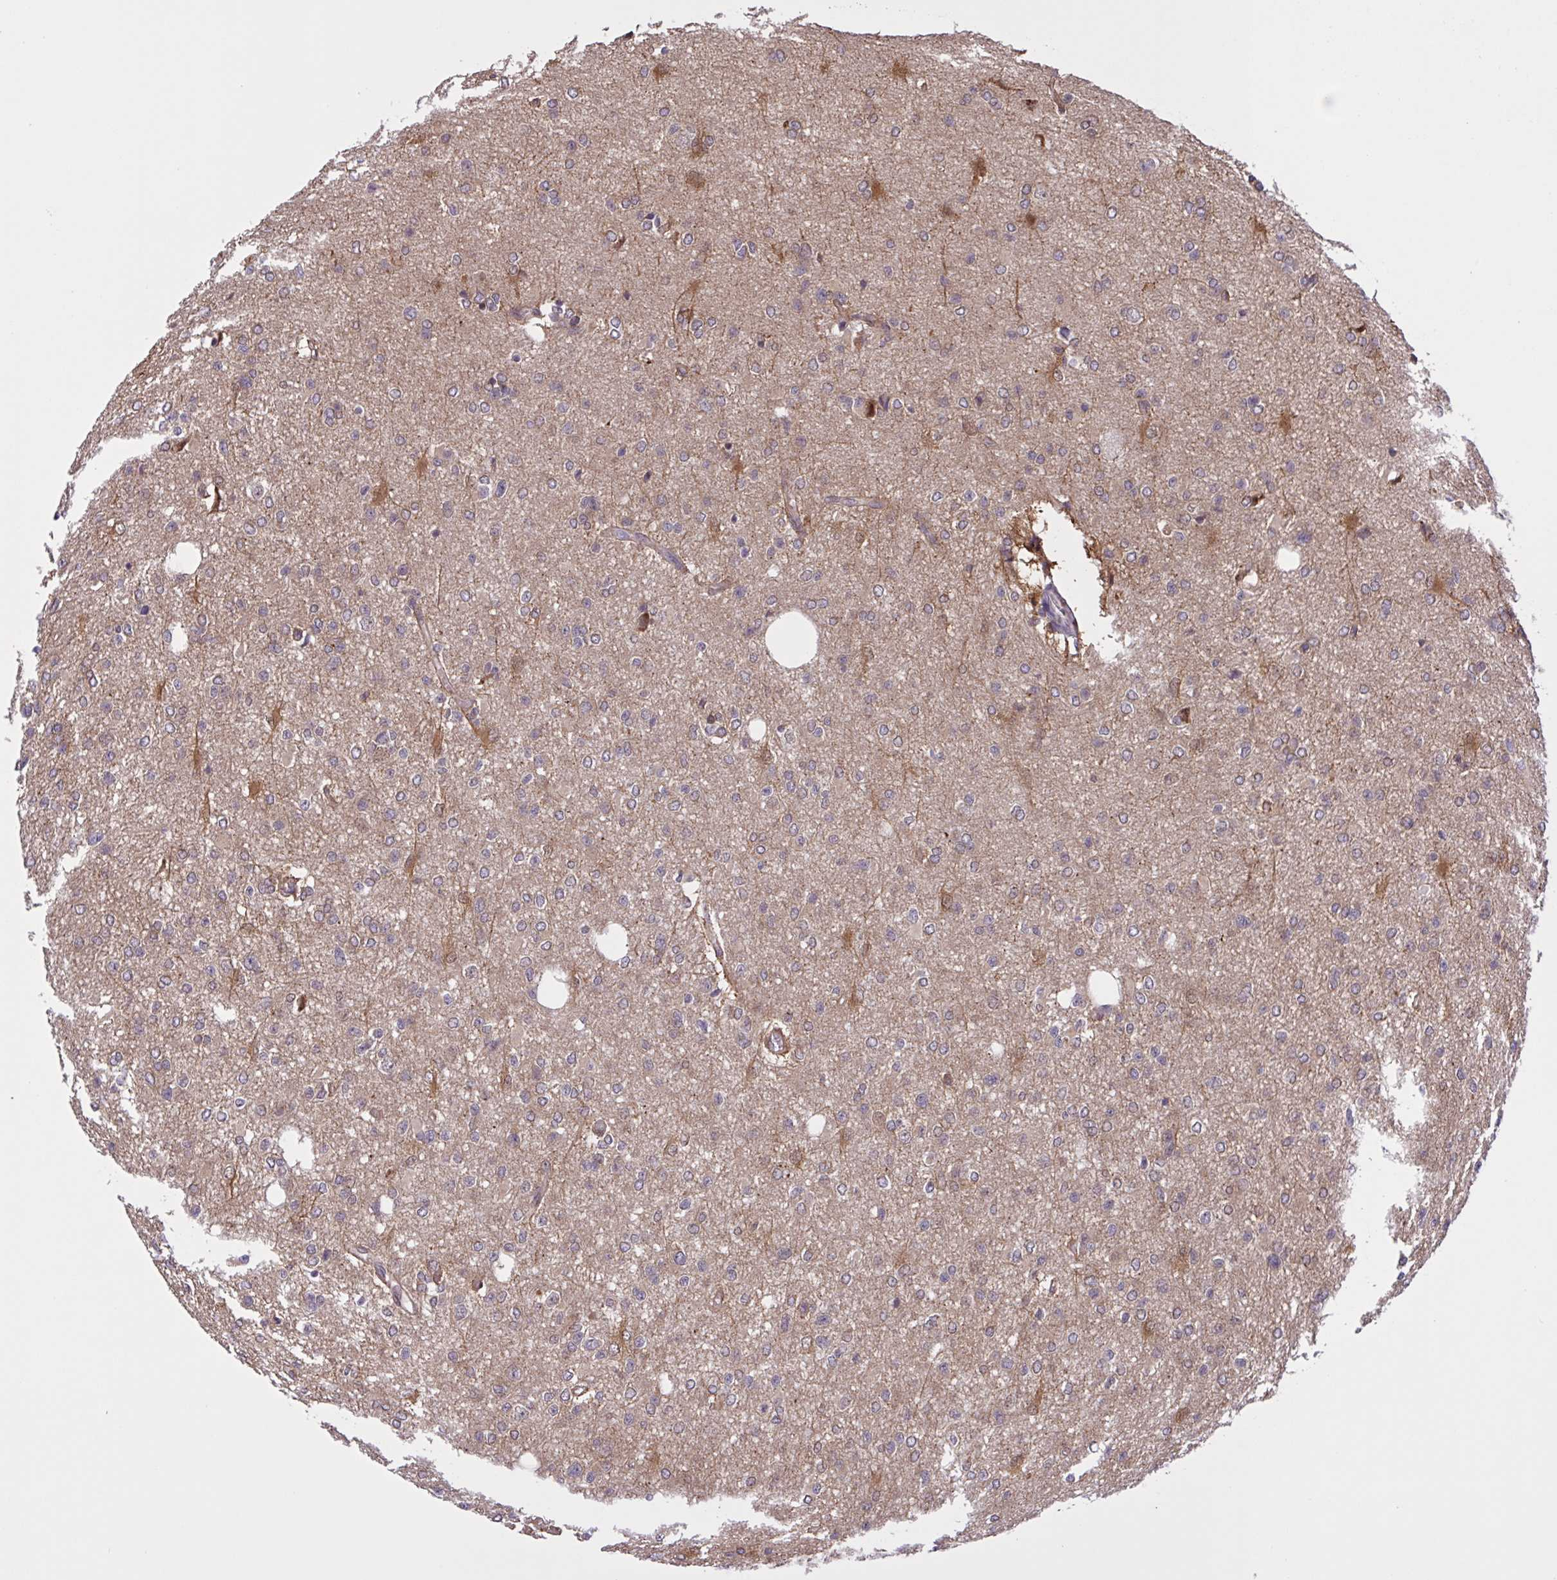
{"staining": {"intensity": "weak", "quantity": "<25%", "location": "cytoplasmic/membranous"}, "tissue": "glioma", "cell_type": "Tumor cells", "image_type": "cancer", "snomed": [{"axis": "morphology", "description": "Glioma, malignant, Low grade"}, {"axis": "topography", "description": "Brain"}], "caption": "Immunohistochemical staining of low-grade glioma (malignant) reveals no significant expression in tumor cells. The staining was performed using DAB to visualize the protein expression in brown, while the nuclei were stained in blue with hematoxylin (Magnification: 20x).", "gene": "INTS10", "patient": {"sex": "male", "age": 26}}